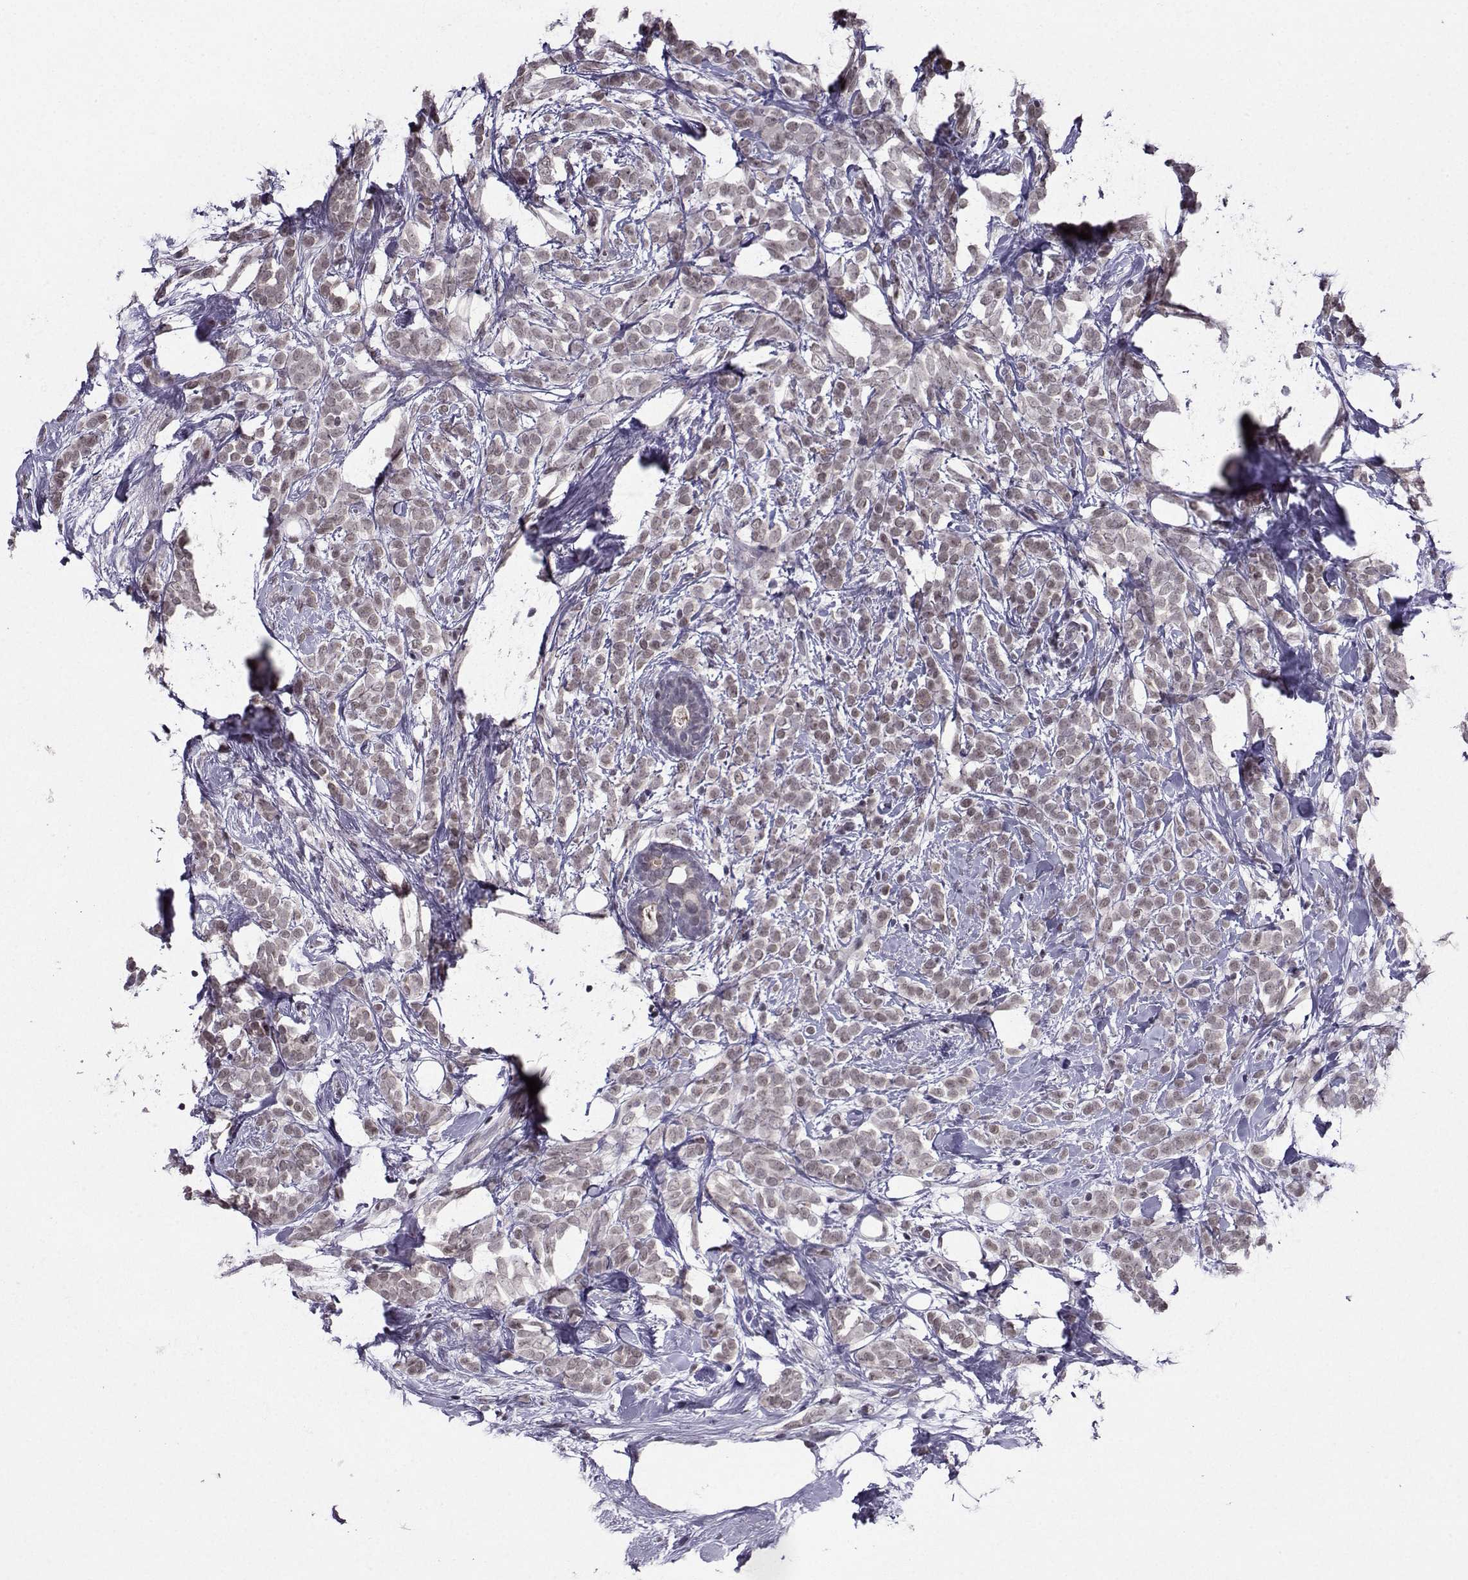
{"staining": {"intensity": "moderate", "quantity": ">75%", "location": "nuclear"}, "tissue": "breast cancer", "cell_type": "Tumor cells", "image_type": "cancer", "snomed": [{"axis": "morphology", "description": "Lobular carcinoma"}, {"axis": "topography", "description": "Breast"}], "caption": "High-power microscopy captured an immunohistochemistry micrograph of breast lobular carcinoma, revealing moderate nuclear staining in about >75% of tumor cells. The staining is performed using DAB brown chromogen to label protein expression. The nuclei are counter-stained blue using hematoxylin.", "gene": "LIN28A", "patient": {"sex": "female", "age": 49}}